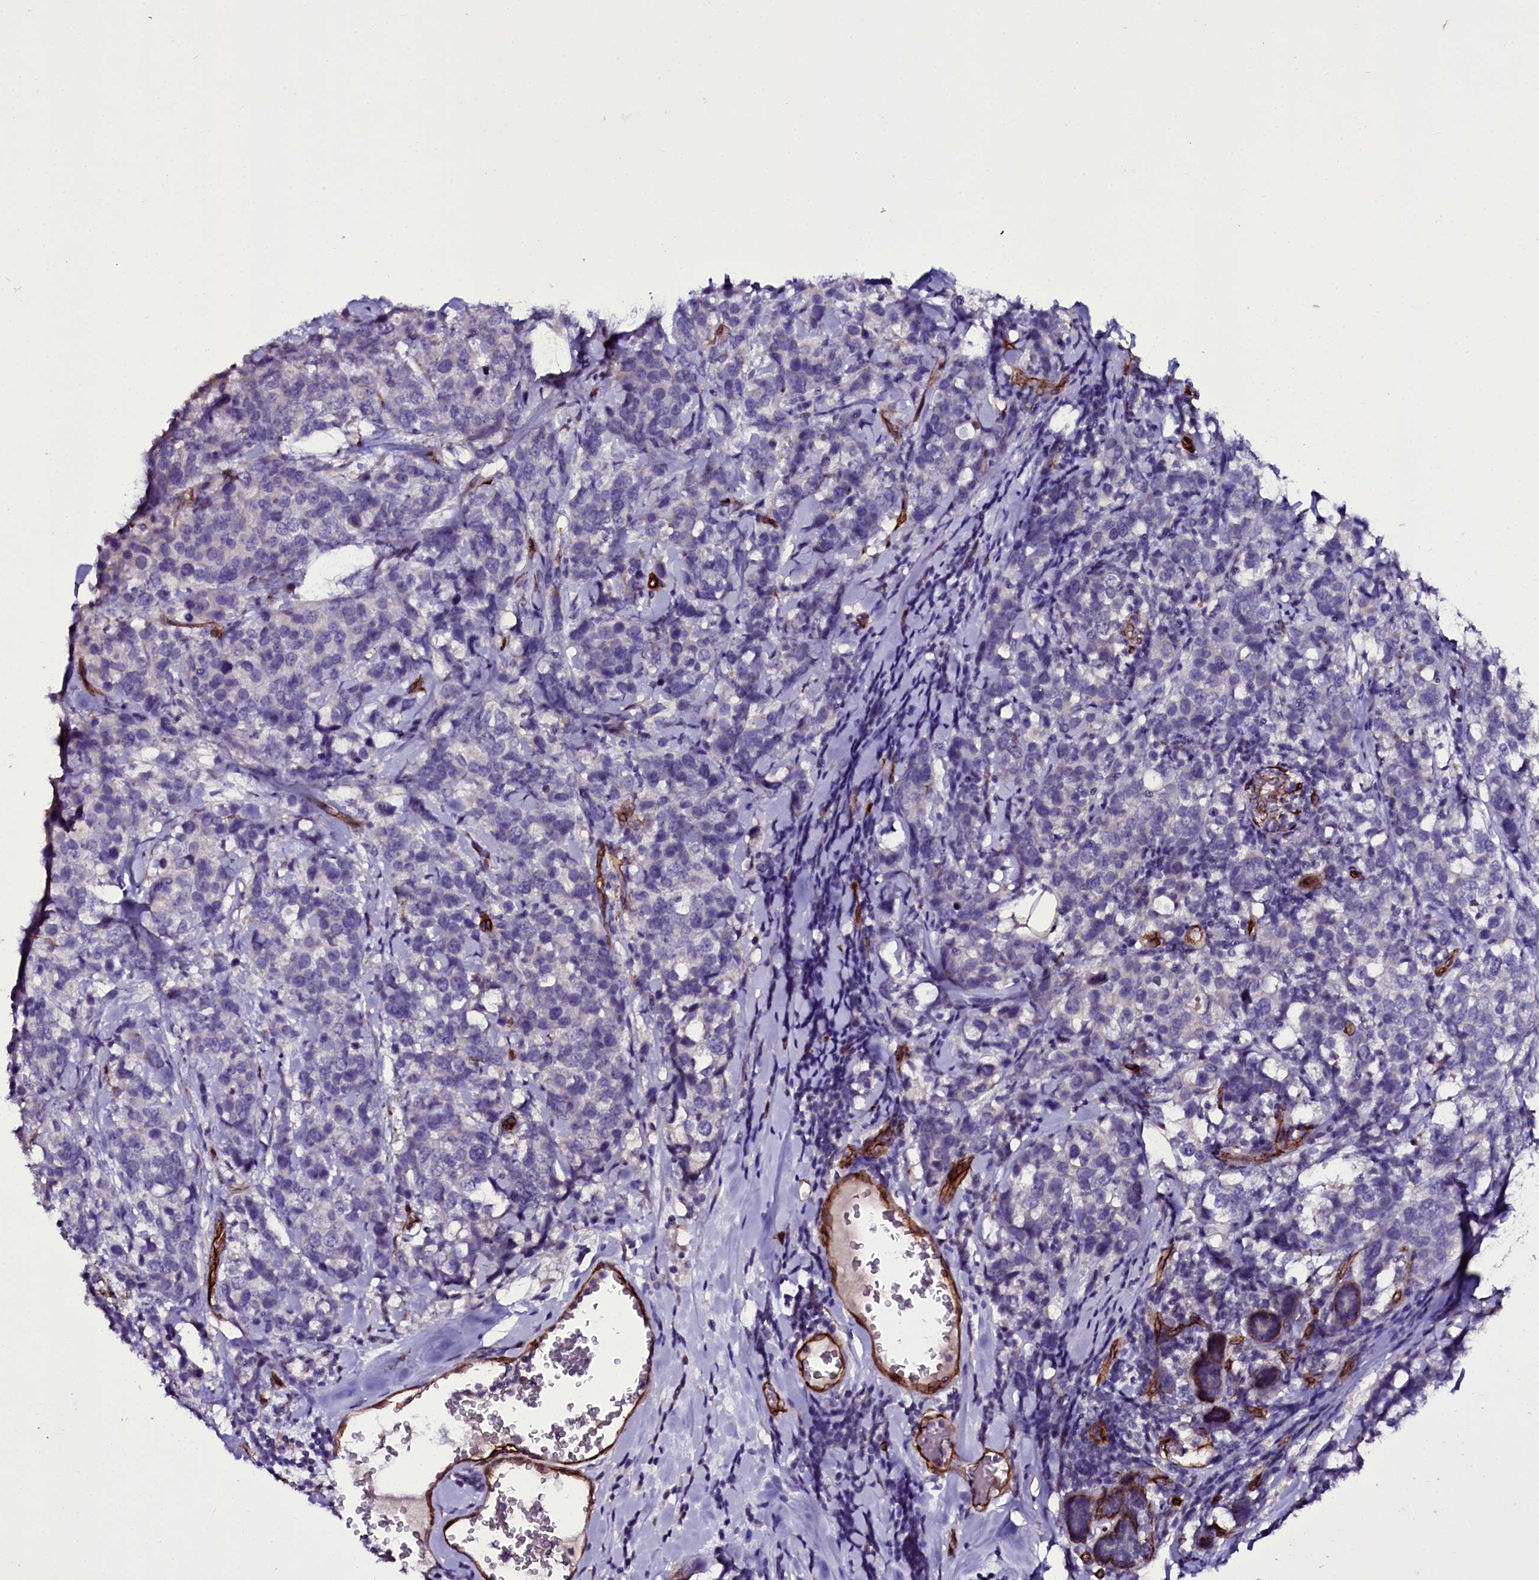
{"staining": {"intensity": "negative", "quantity": "none", "location": "none"}, "tissue": "breast cancer", "cell_type": "Tumor cells", "image_type": "cancer", "snomed": [{"axis": "morphology", "description": "Lobular carcinoma"}, {"axis": "topography", "description": "Breast"}], "caption": "A micrograph of human breast cancer is negative for staining in tumor cells.", "gene": "MEX3C", "patient": {"sex": "female", "age": 59}}